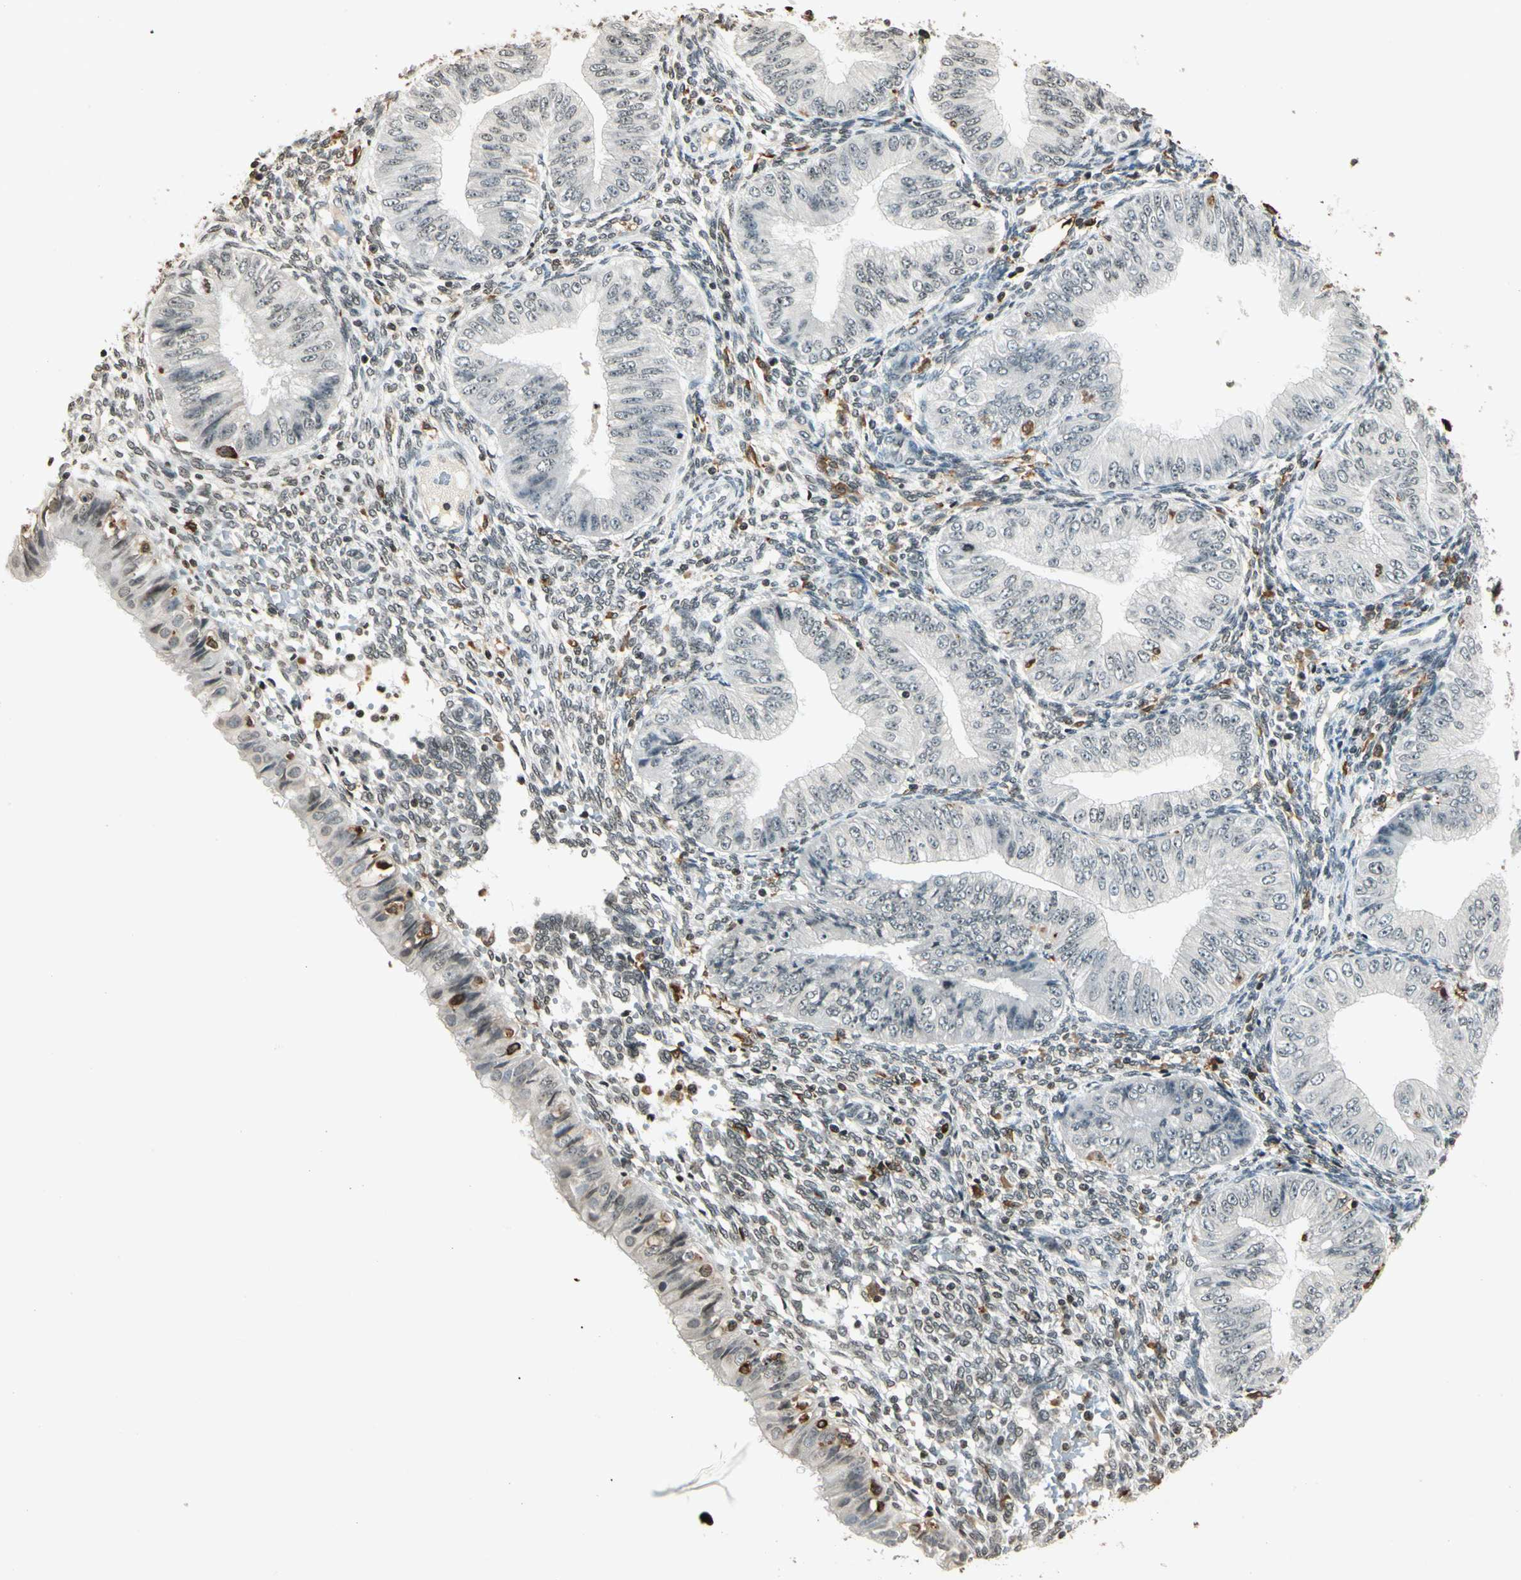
{"staining": {"intensity": "weak", "quantity": "<25%", "location": "nuclear"}, "tissue": "endometrial cancer", "cell_type": "Tumor cells", "image_type": "cancer", "snomed": [{"axis": "morphology", "description": "Normal tissue, NOS"}, {"axis": "morphology", "description": "Adenocarcinoma, NOS"}, {"axis": "topography", "description": "Endometrium"}], "caption": "DAB immunohistochemical staining of endometrial adenocarcinoma shows no significant positivity in tumor cells.", "gene": "FER", "patient": {"sex": "female", "age": 53}}